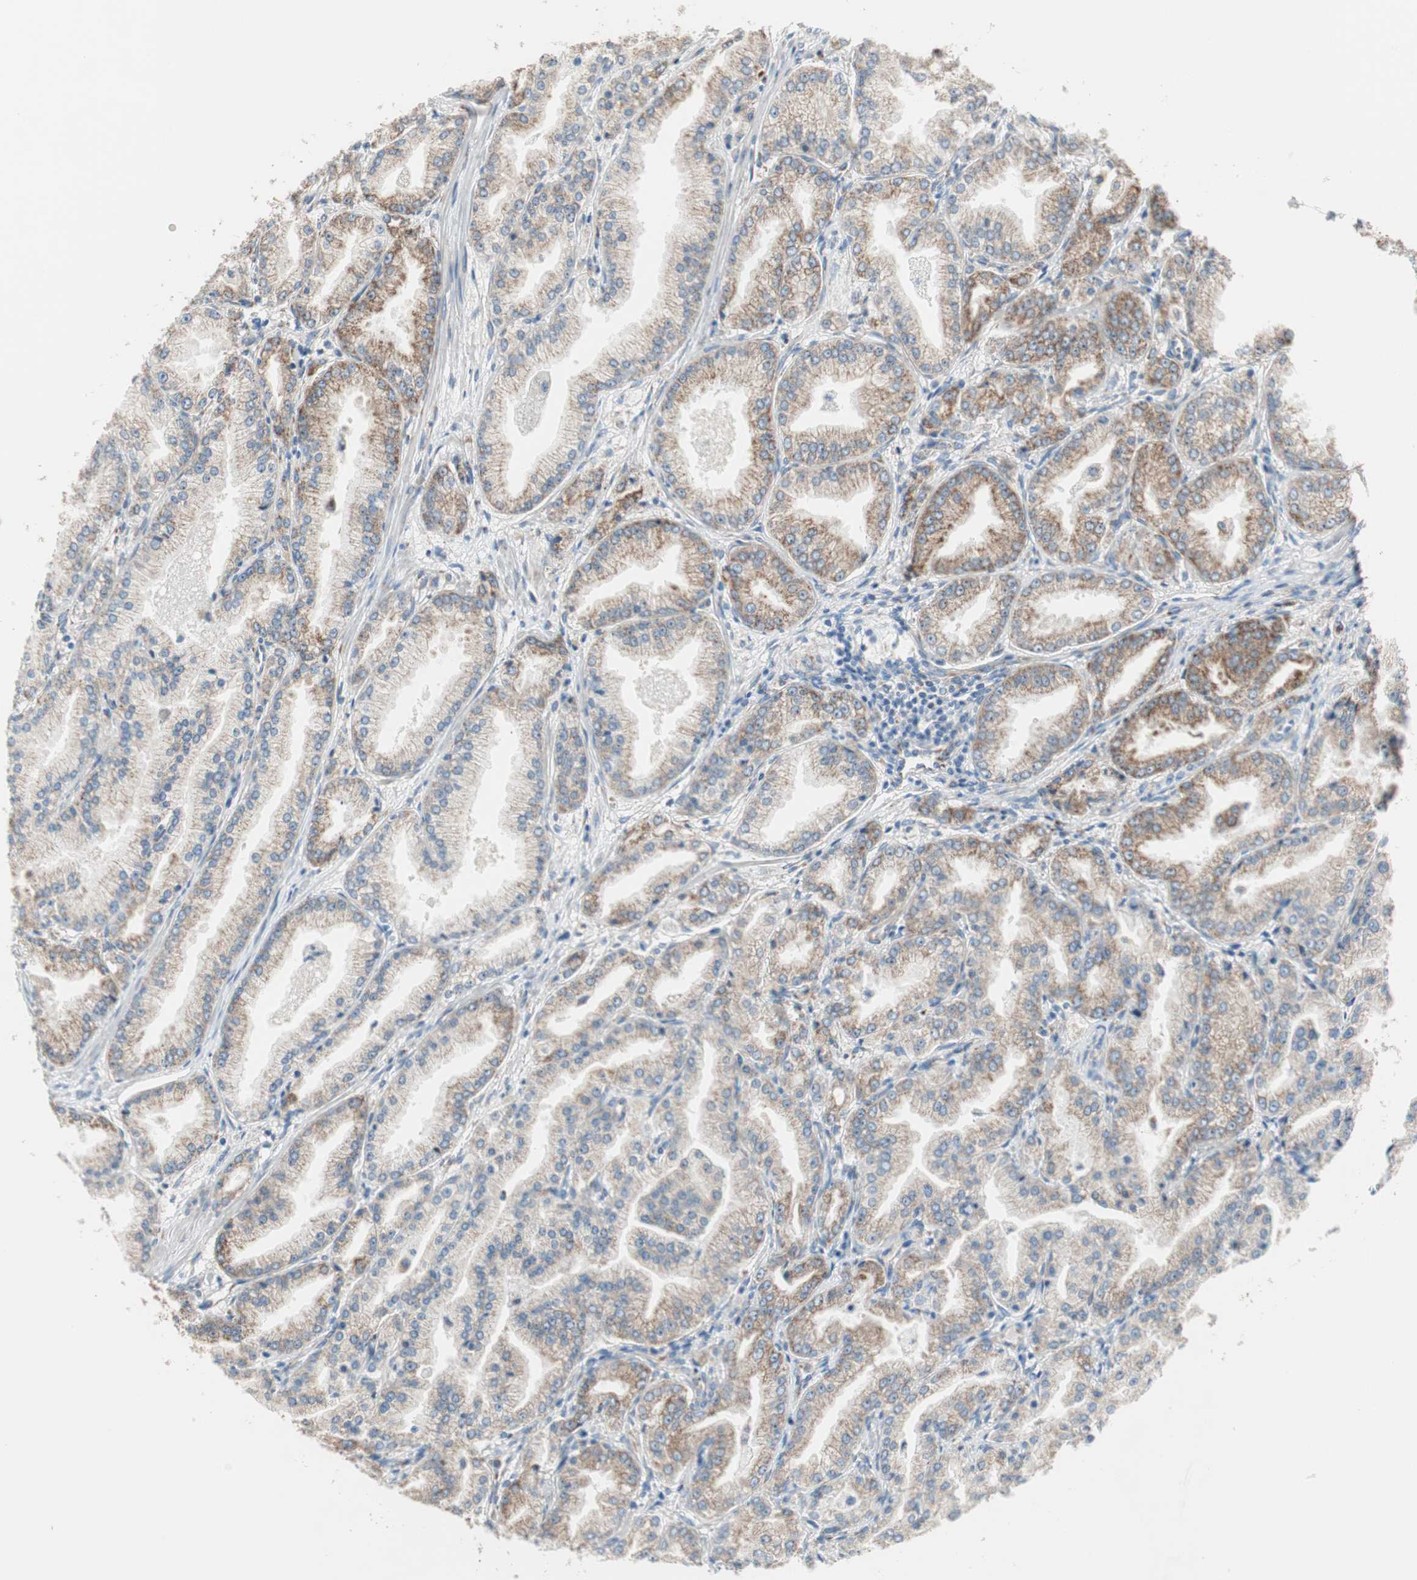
{"staining": {"intensity": "moderate", "quantity": ">75%", "location": "cytoplasmic/membranous"}, "tissue": "prostate cancer", "cell_type": "Tumor cells", "image_type": "cancer", "snomed": [{"axis": "morphology", "description": "Adenocarcinoma, High grade"}, {"axis": "topography", "description": "Prostate"}], "caption": "High-power microscopy captured an IHC photomicrograph of prostate adenocarcinoma (high-grade), revealing moderate cytoplasmic/membranous staining in approximately >75% of tumor cells.", "gene": "TST", "patient": {"sex": "male", "age": 61}}